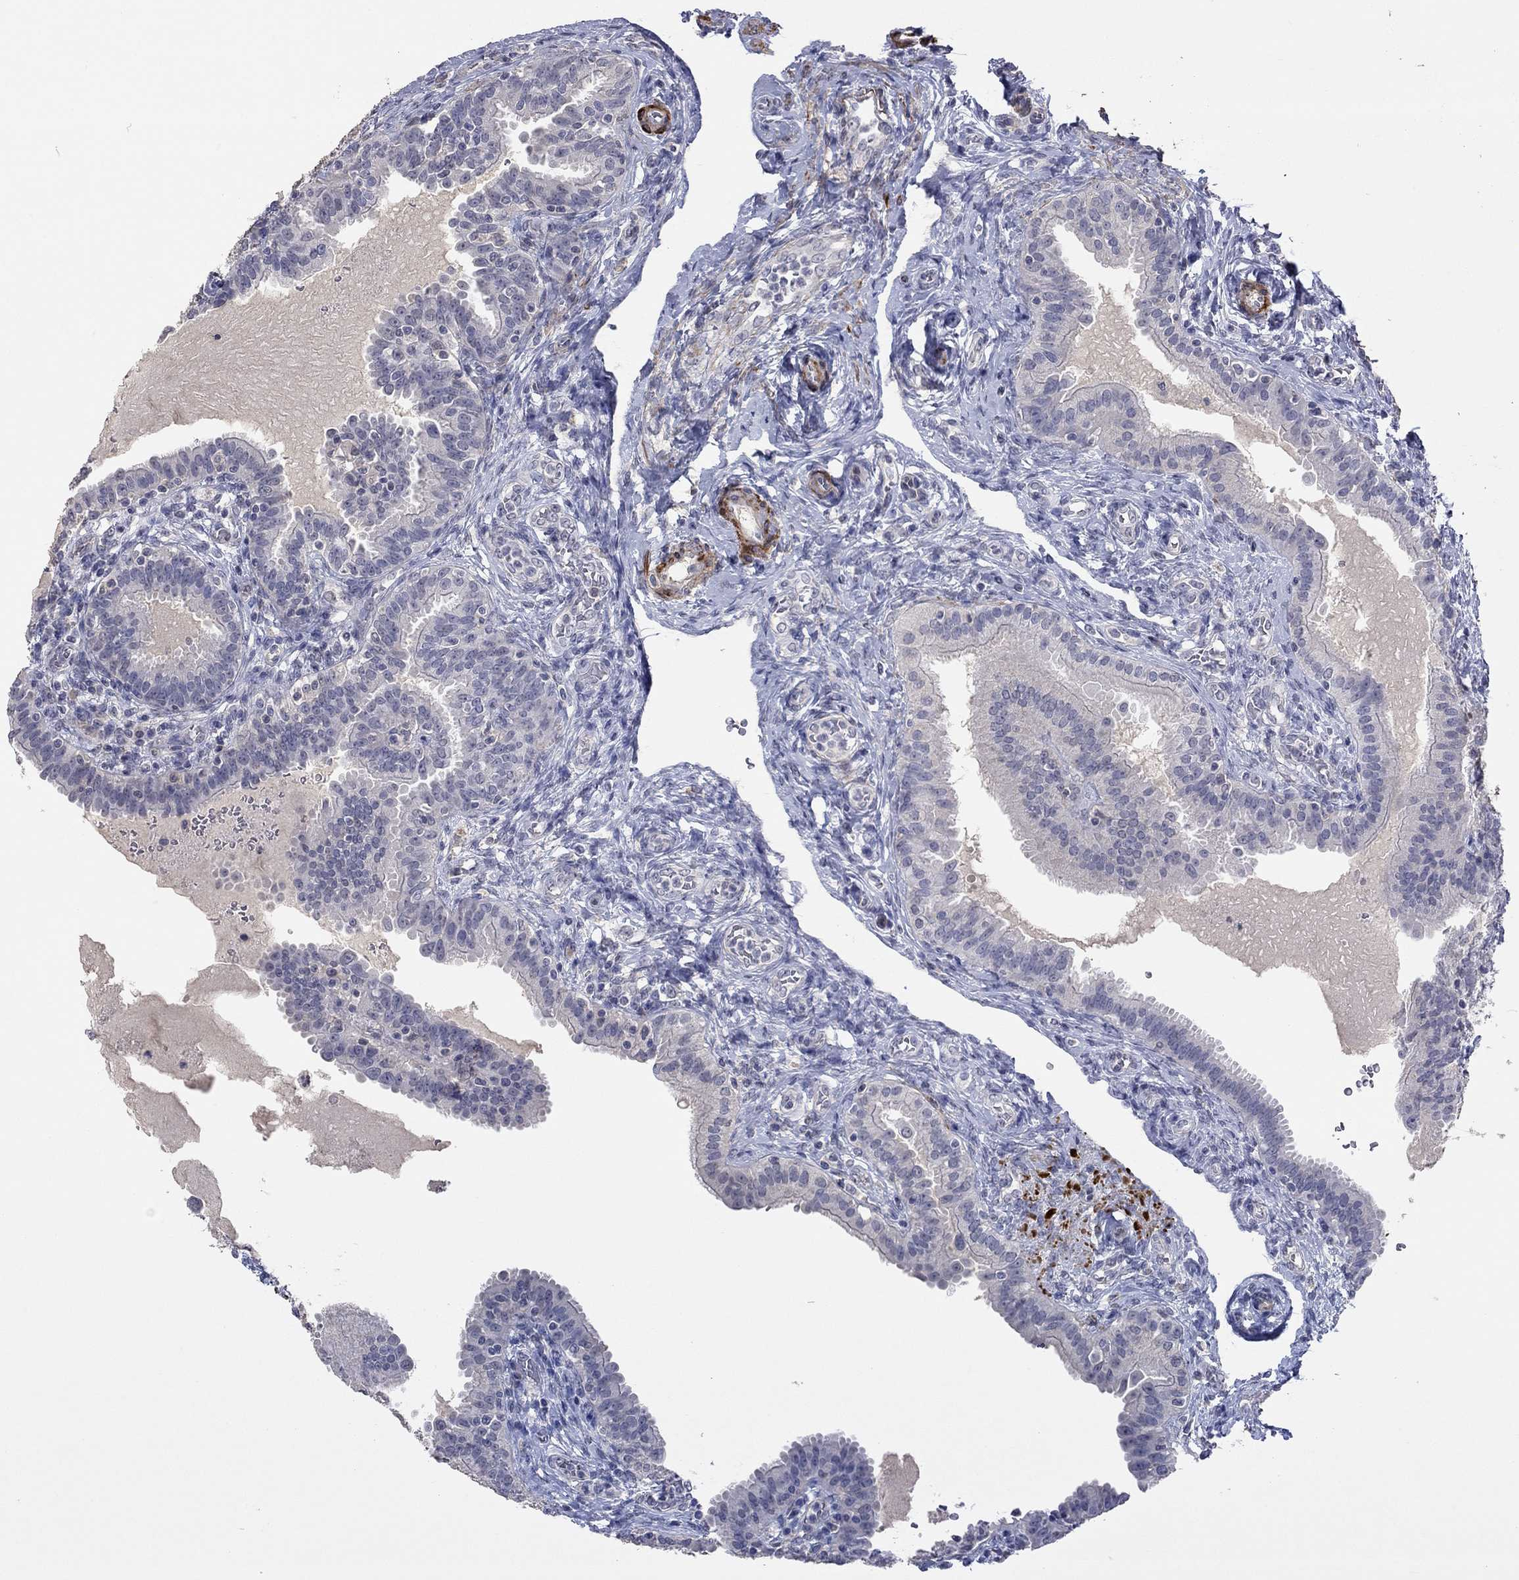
{"staining": {"intensity": "negative", "quantity": "none", "location": "none"}, "tissue": "fallopian tube", "cell_type": "Glandular cells", "image_type": "normal", "snomed": [{"axis": "morphology", "description": "Normal tissue, NOS"}, {"axis": "topography", "description": "Fallopian tube"}, {"axis": "topography", "description": "Ovary"}], "caption": "A micrograph of human fallopian tube is negative for staining in glandular cells. (DAB IHC, high magnification).", "gene": "IP6K3", "patient": {"sex": "female", "age": 41}}